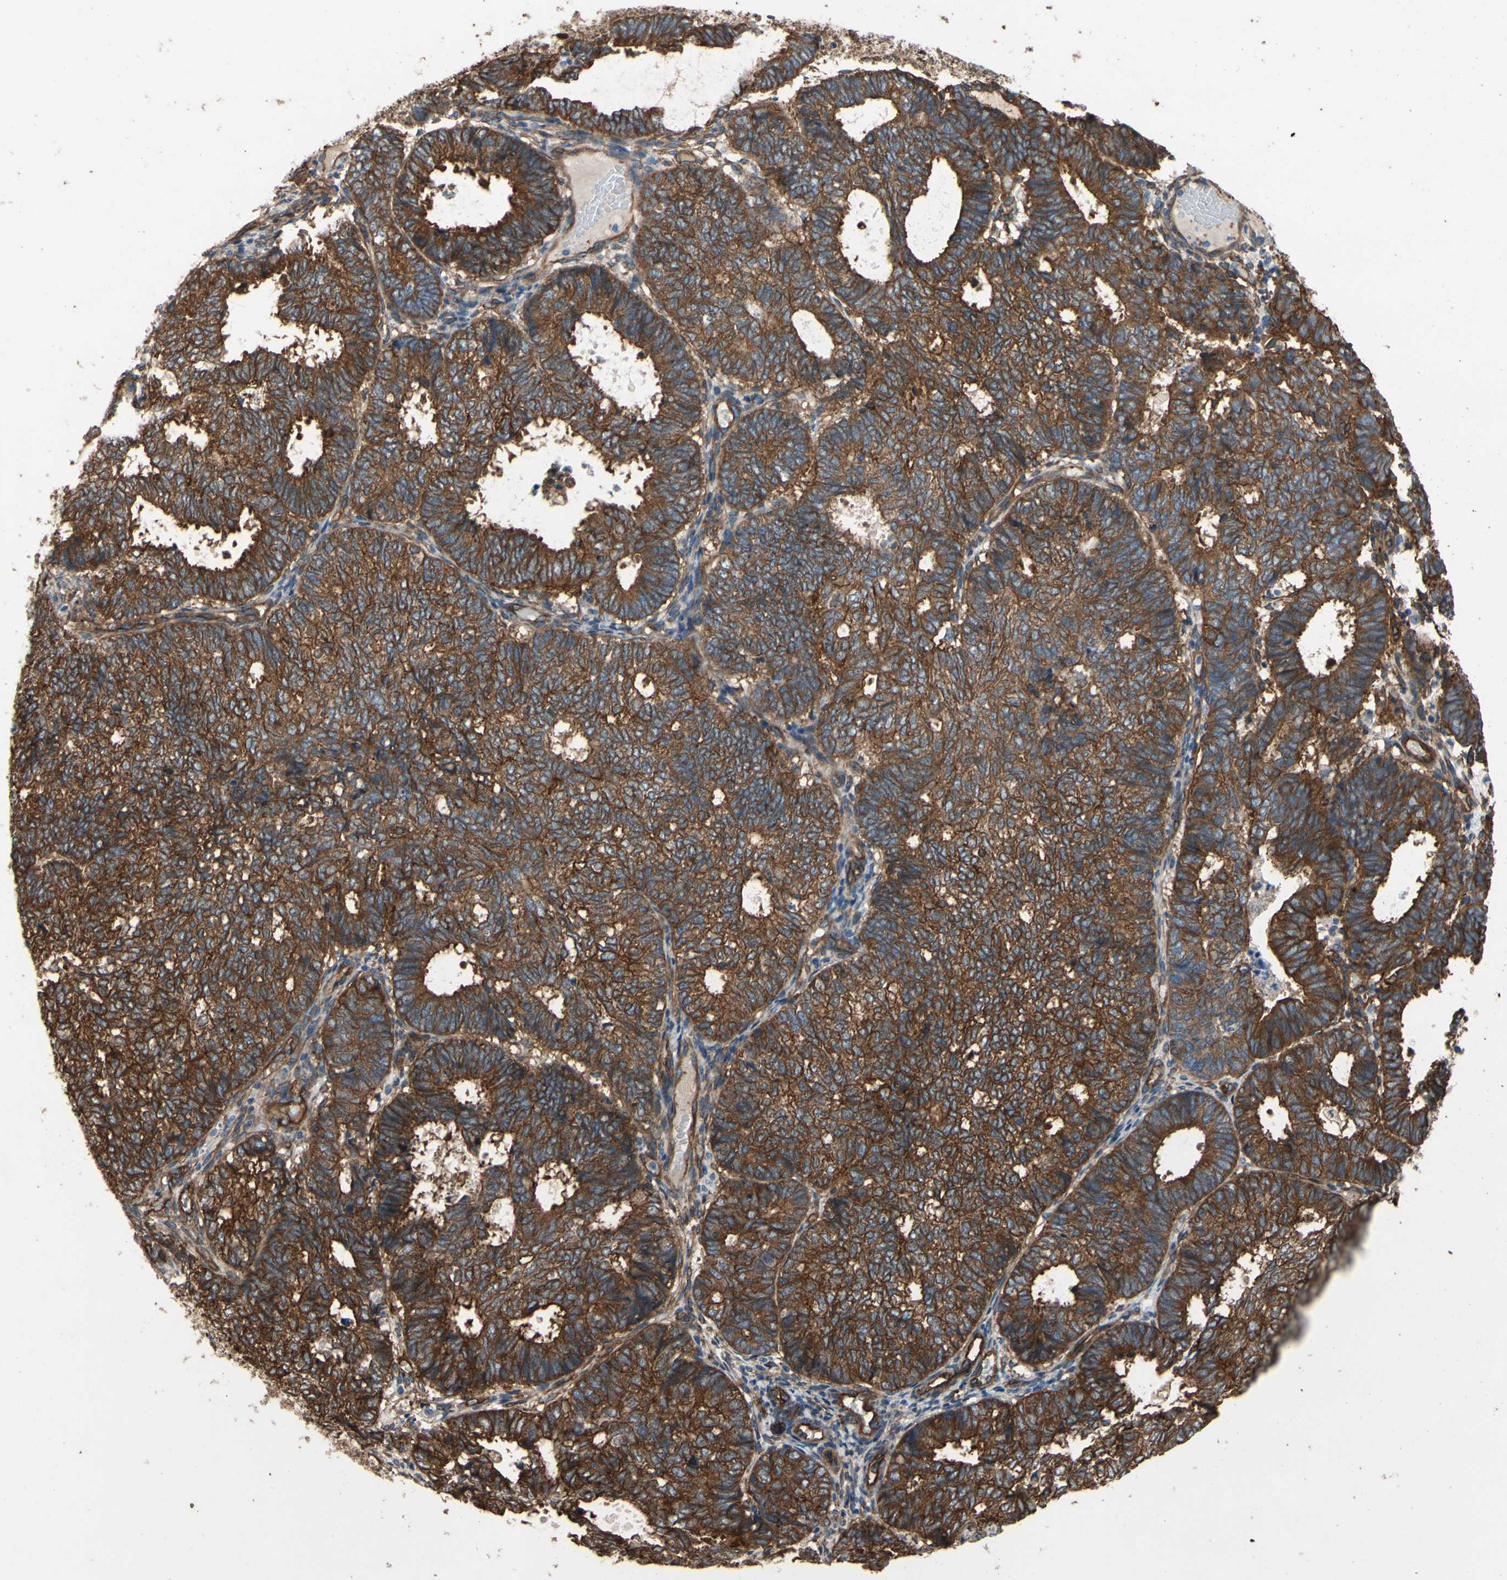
{"staining": {"intensity": "moderate", "quantity": ">75%", "location": "cytoplasmic/membranous"}, "tissue": "endometrial cancer", "cell_type": "Tumor cells", "image_type": "cancer", "snomed": [{"axis": "morphology", "description": "Adenocarcinoma, NOS"}, {"axis": "topography", "description": "Uterus"}], "caption": "Immunohistochemistry of endometrial cancer (adenocarcinoma) shows medium levels of moderate cytoplasmic/membranous expression in about >75% of tumor cells.", "gene": "CTTNBP2", "patient": {"sex": "female", "age": 60}}